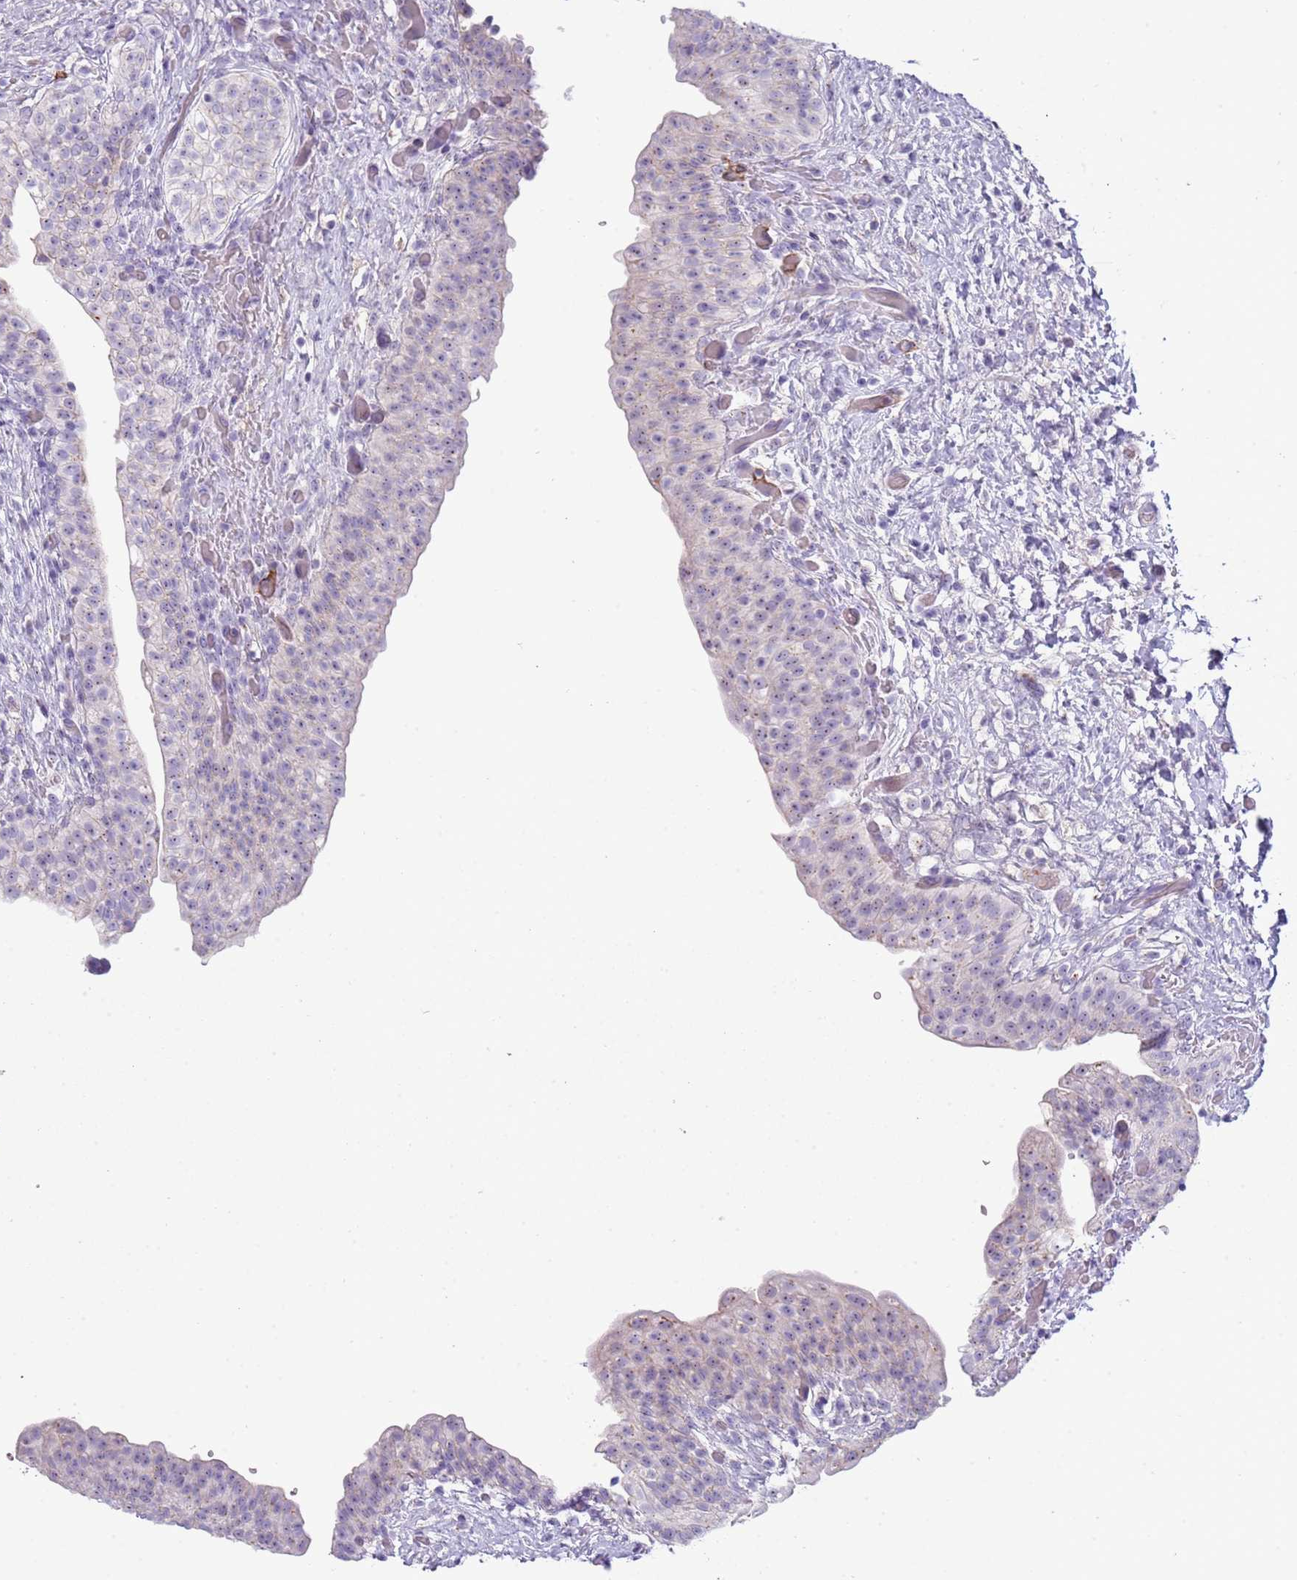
{"staining": {"intensity": "negative", "quantity": "none", "location": "none"}, "tissue": "urinary bladder", "cell_type": "Urothelial cells", "image_type": "normal", "snomed": [{"axis": "morphology", "description": "Normal tissue, NOS"}, {"axis": "topography", "description": "Urinary bladder"}], "caption": "There is no significant expression in urothelial cells of urinary bladder. (IHC, brightfield microscopy, high magnification).", "gene": "NBPF4", "patient": {"sex": "male", "age": 69}}